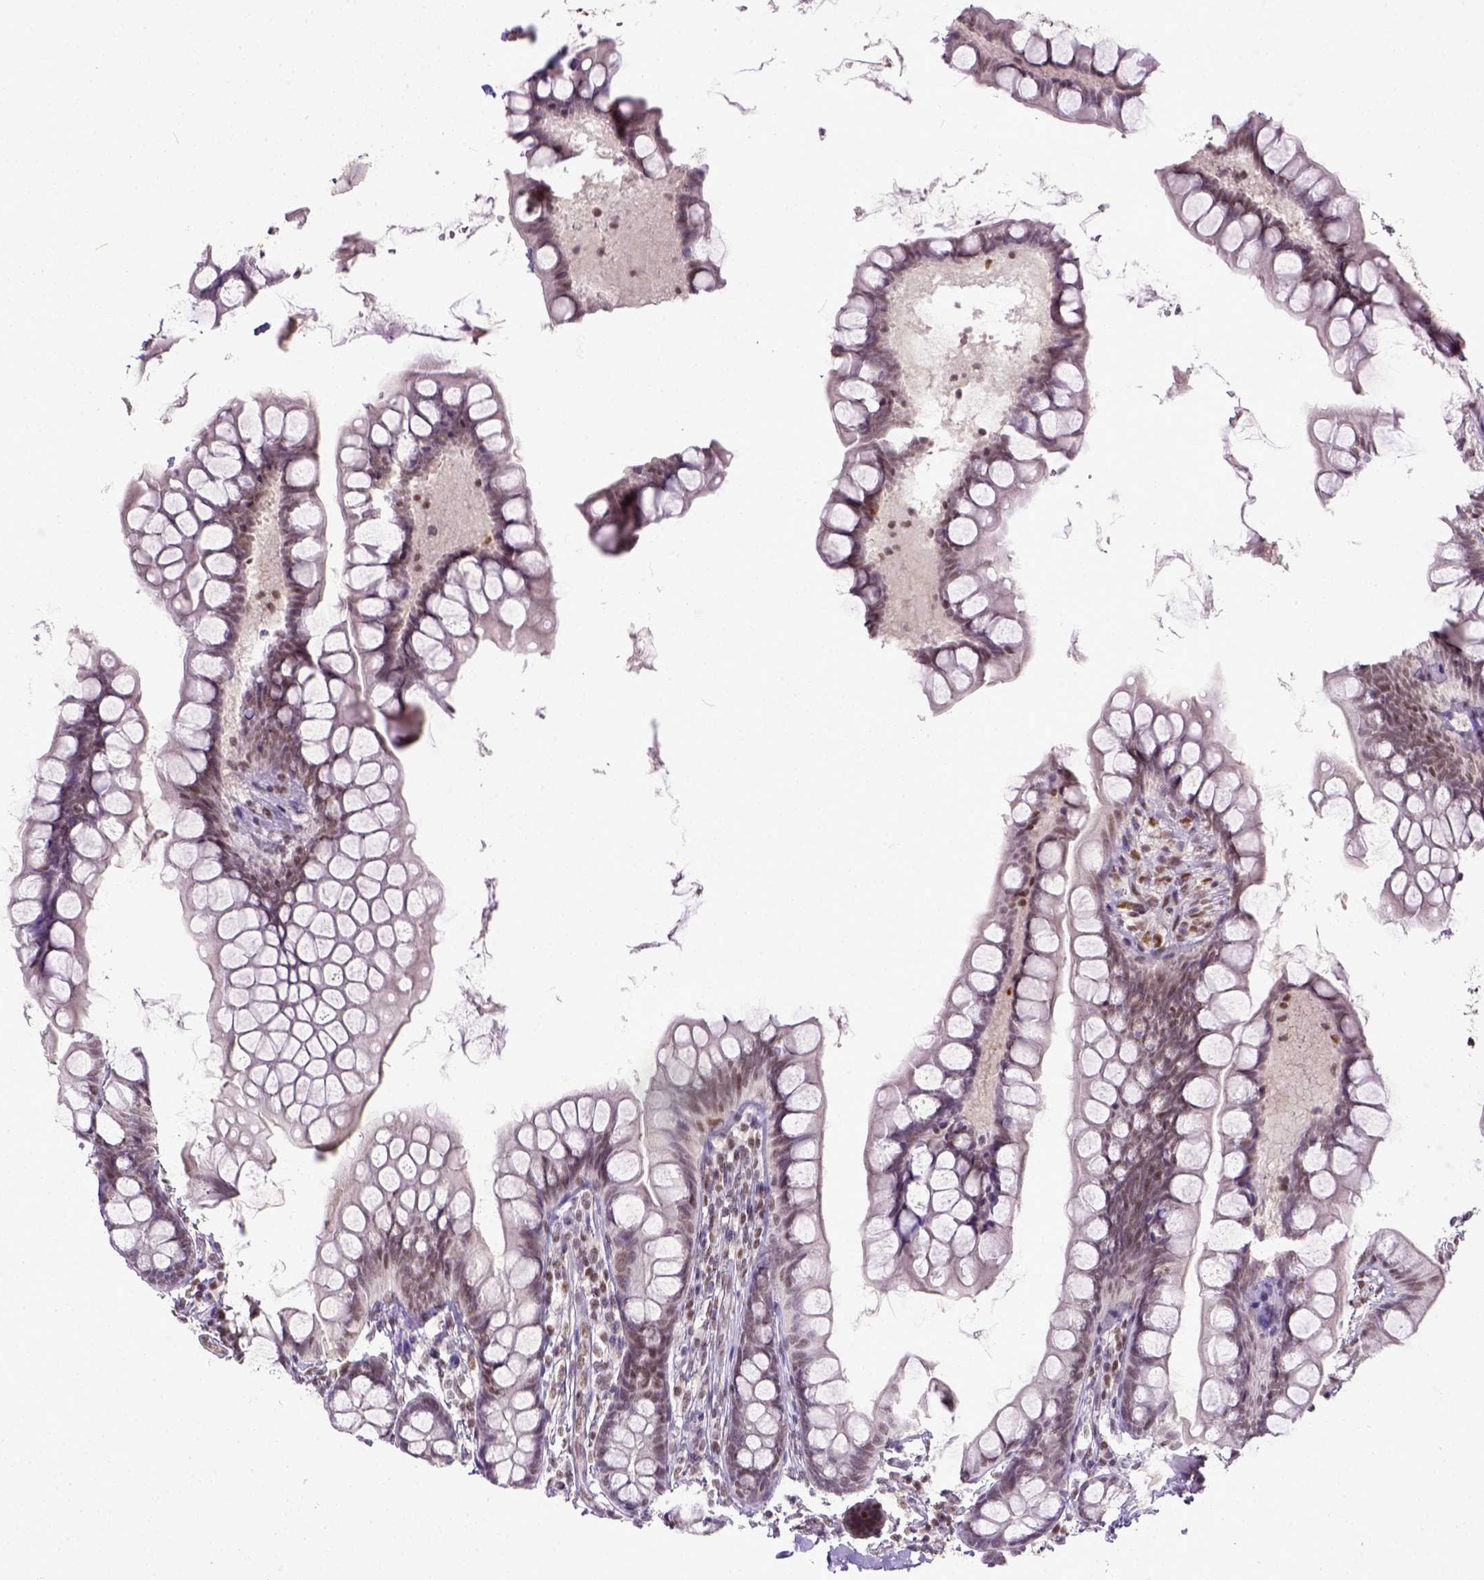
{"staining": {"intensity": "weak", "quantity": "25%-75%", "location": "nuclear"}, "tissue": "small intestine", "cell_type": "Glandular cells", "image_type": "normal", "snomed": [{"axis": "morphology", "description": "Normal tissue, NOS"}, {"axis": "topography", "description": "Small intestine"}], "caption": "High-magnification brightfield microscopy of benign small intestine stained with DAB (brown) and counterstained with hematoxylin (blue). glandular cells exhibit weak nuclear staining is seen in approximately25%-75% of cells. The protein is stained brown, and the nuclei are stained in blue (DAB (3,3'-diaminobenzidine) IHC with brightfield microscopy, high magnification).", "gene": "ERCC1", "patient": {"sex": "male", "age": 70}}